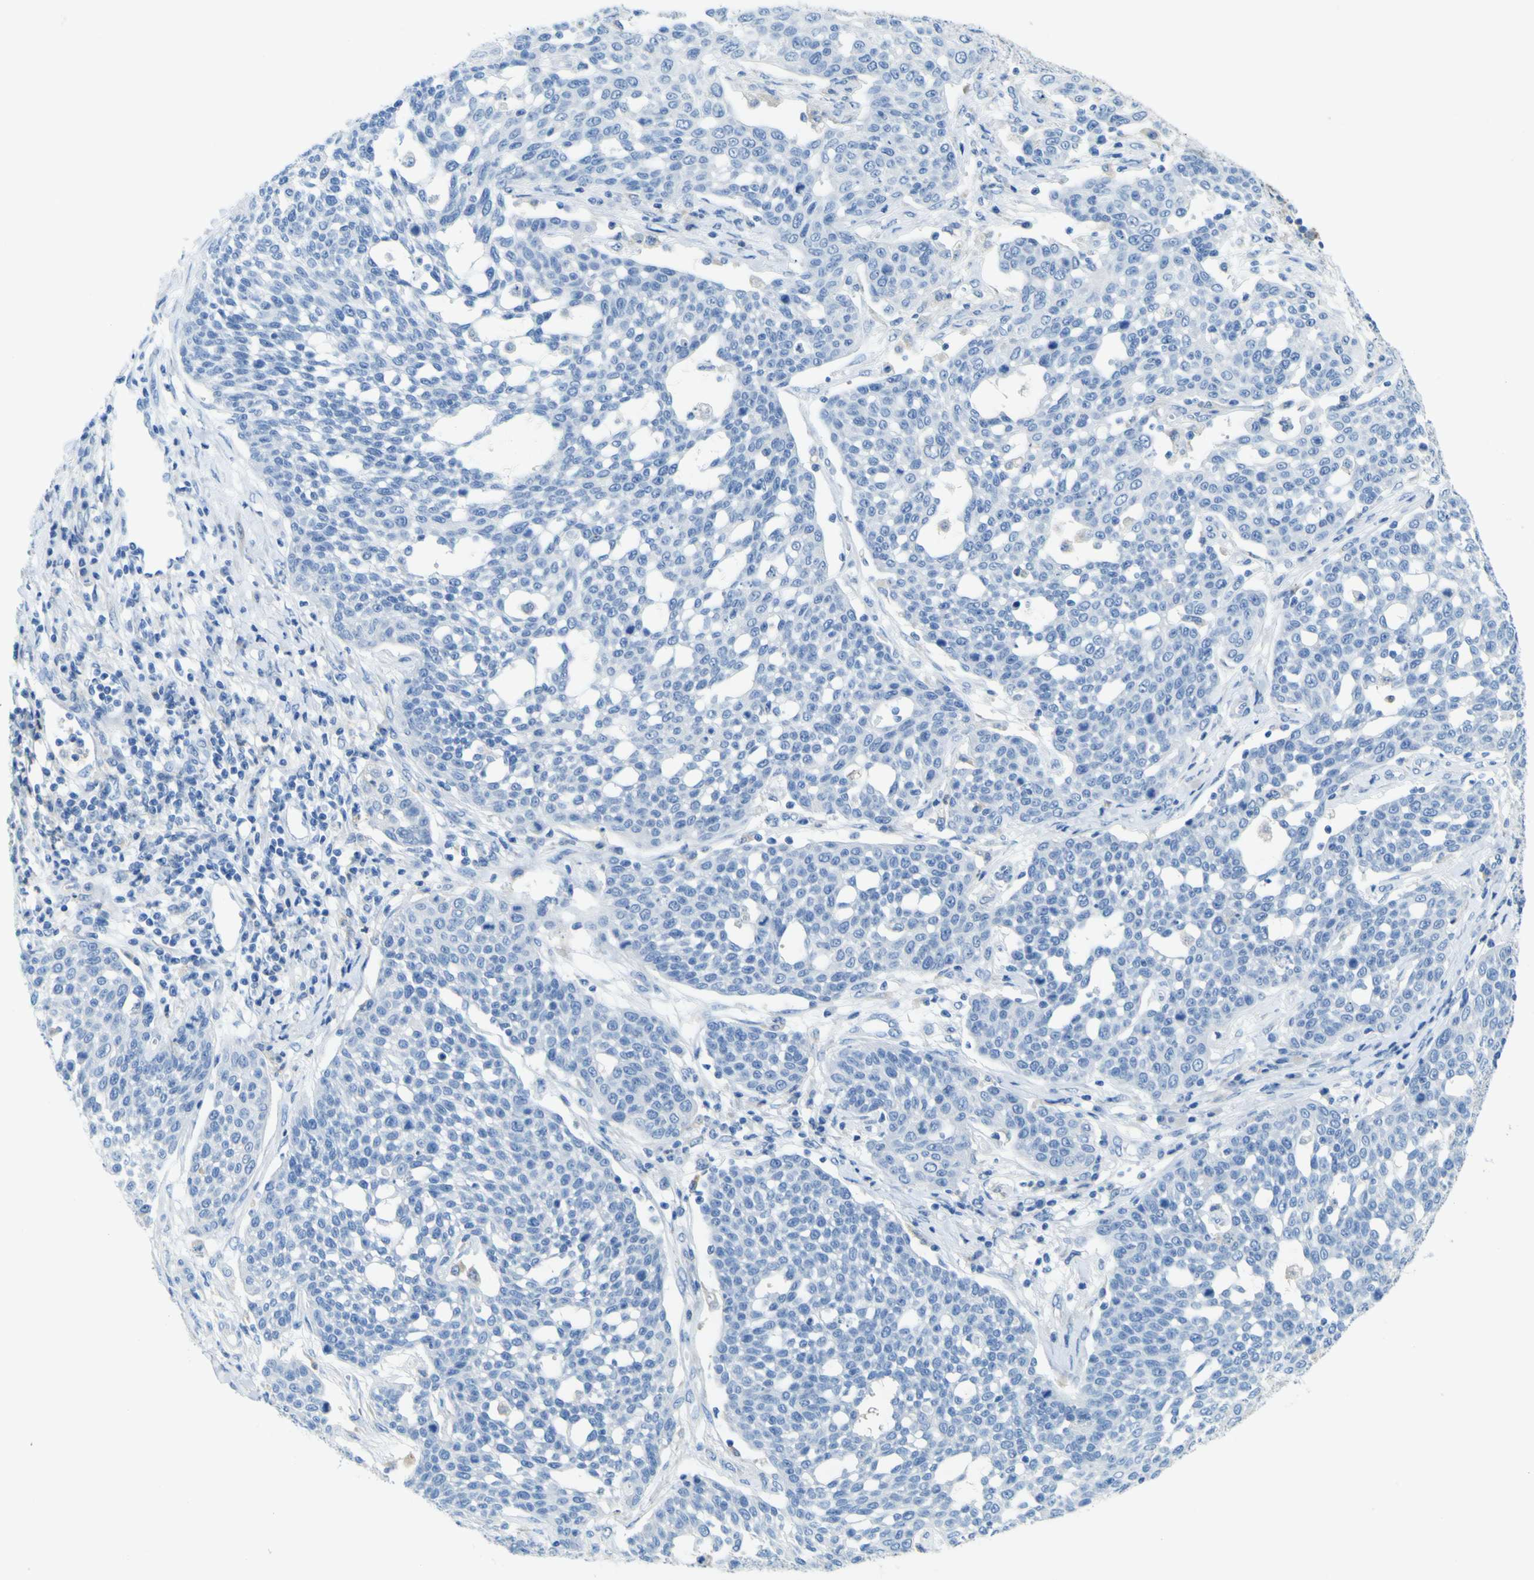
{"staining": {"intensity": "negative", "quantity": "none", "location": "none"}, "tissue": "cervical cancer", "cell_type": "Tumor cells", "image_type": "cancer", "snomed": [{"axis": "morphology", "description": "Squamous cell carcinoma, NOS"}, {"axis": "topography", "description": "Cervix"}], "caption": "A photomicrograph of cervical squamous cell carcinoma stained for a protein demonstrates no brown staining in tumor cells.", "gene": "ACSL1", "patient": {"sex": "female", "age": 34}}